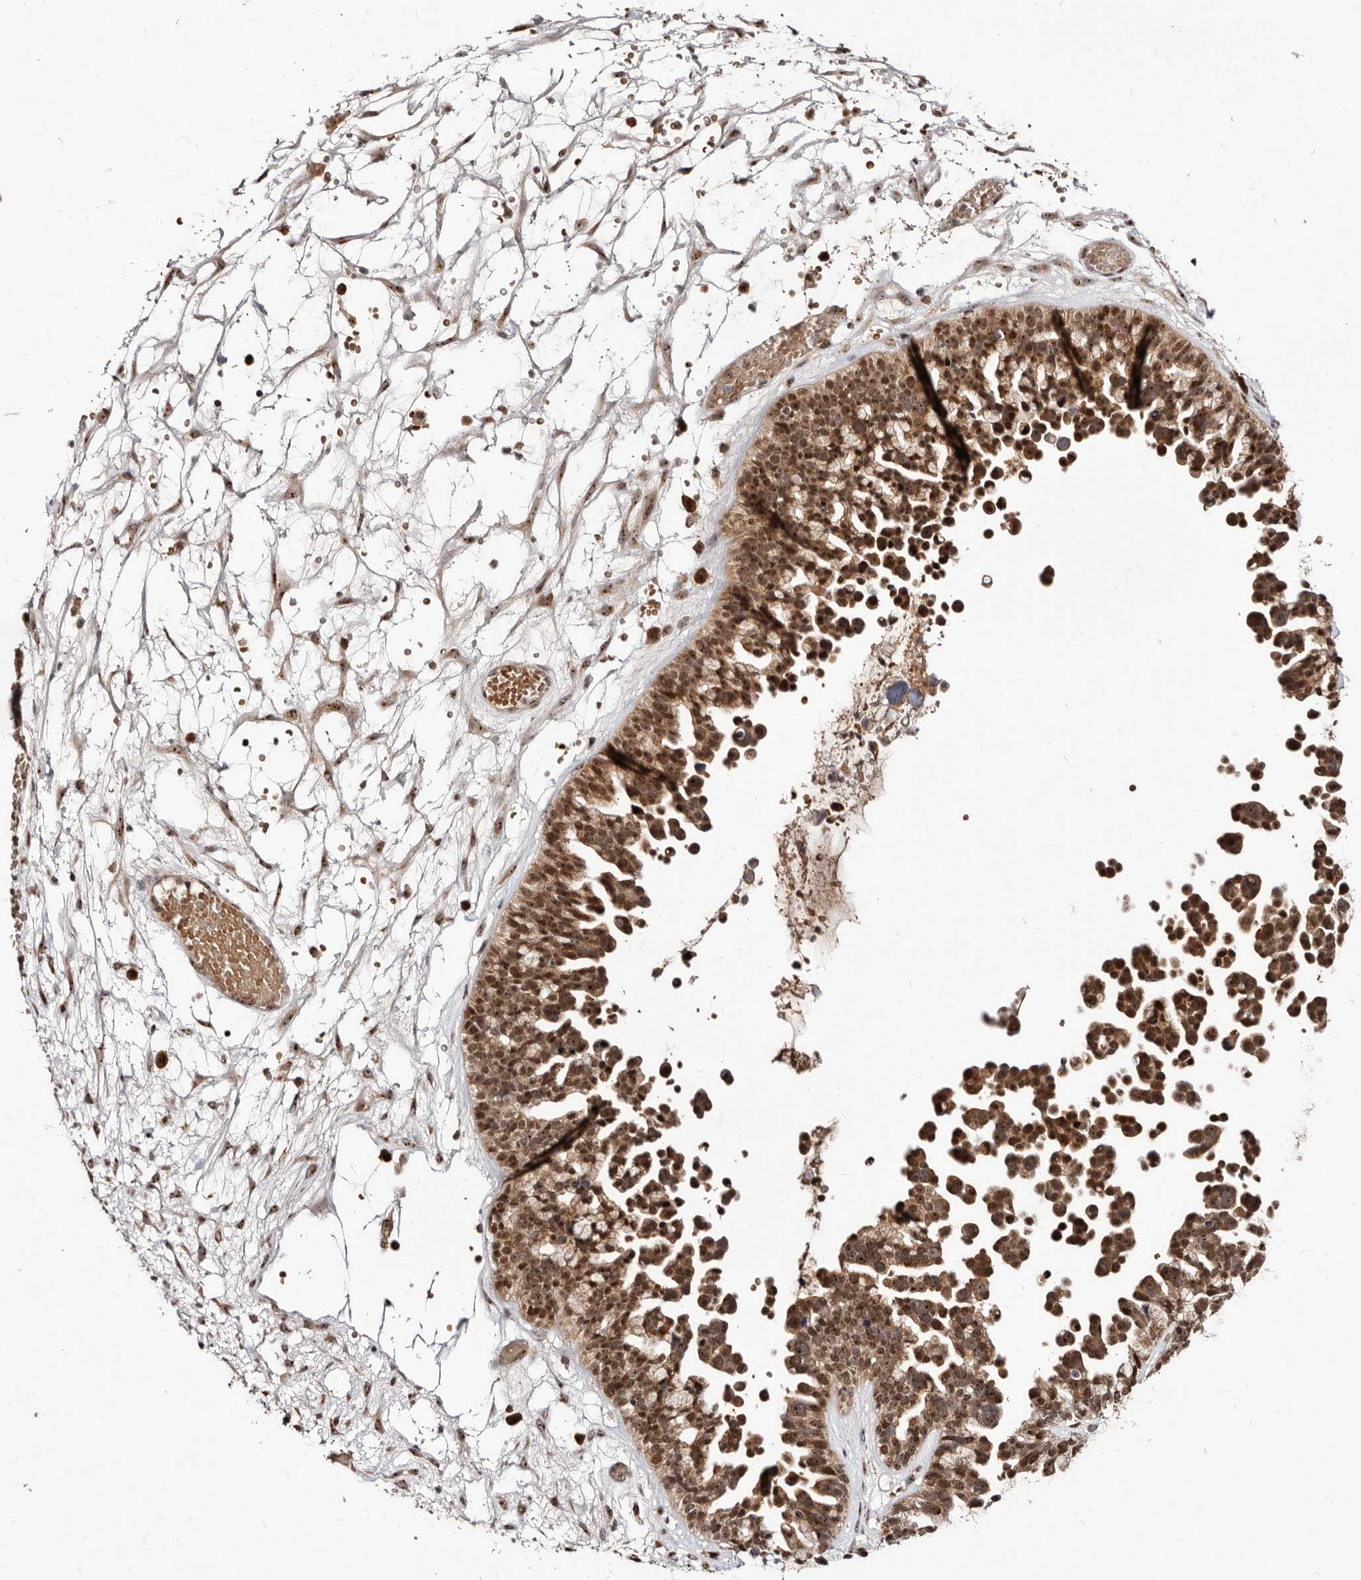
{"staining": {"intensity": "moderate", "quantity": ">75%", "location": "cytoplasmic/membranous,nuclear"}, "tissue": "ovarian cancer", "cell_type": "Tumor cells", "image_type": "cancer", "snomed": [{"axis": "morphology", "description": "Cystadenocarcinoma, serous, NOS"}, {"axis": "topography", "description": "Ovary"}], "caption": "The immunohistochemical stain highlights moderate cytoplasmic/membranous and nuclear expression in tumor cells of serous cystadenocarcinoma (ovarian) tissue.", "gene": "APOL6", "patient": {"sex": "female", "age": 56}}